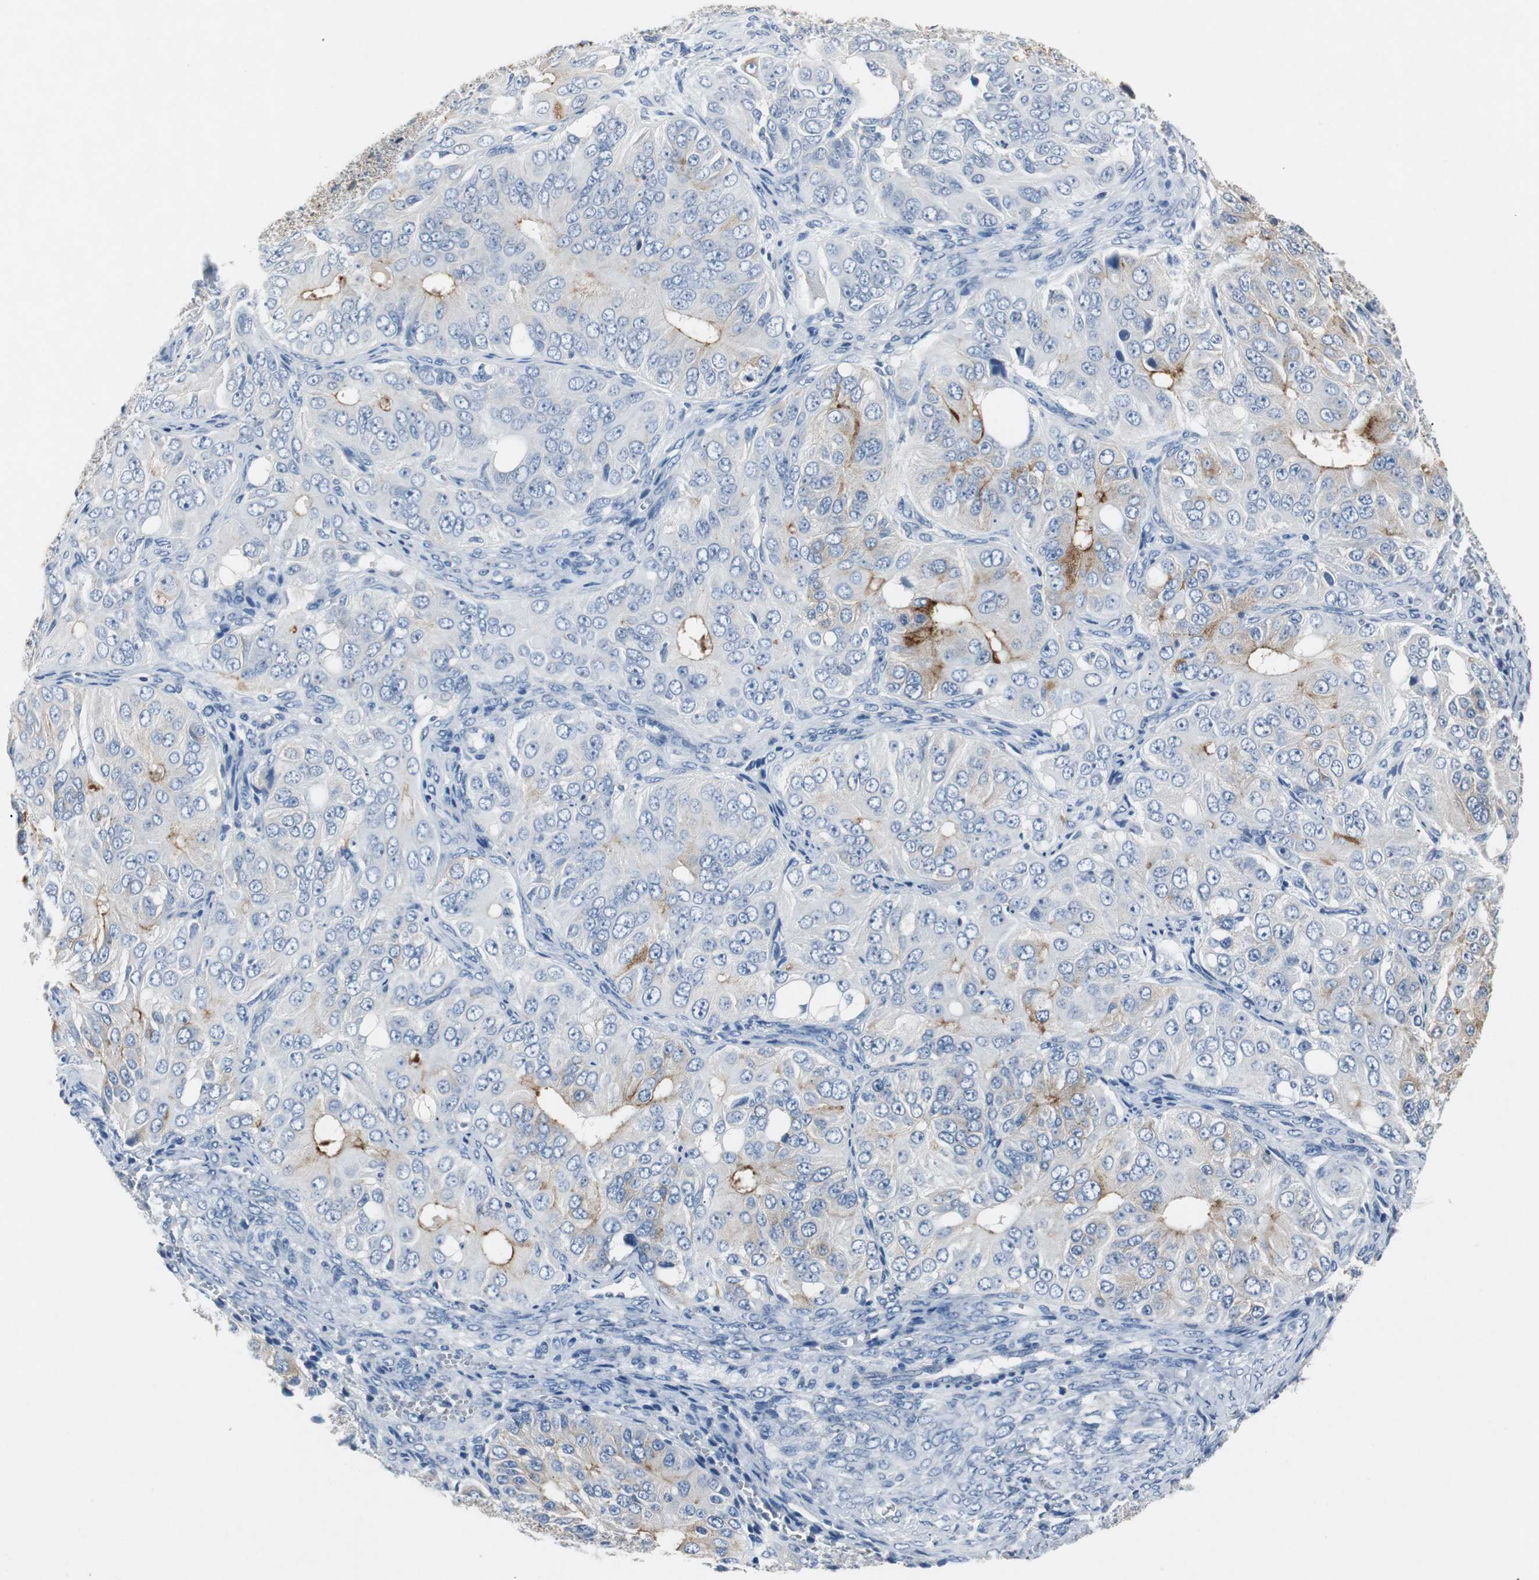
{"staining": {"intensity": "moderate", "quantity": "<25%", "location": "cytoplasmic/membranous"}, "tissue": "ovarian cancer", "cell_type": "Tumor cells", "image_type": "cancer", "snomed": [{"axis": "morphology", "description": "Carcinoma, endometroid"}, {"axis": "topography", "description": "Ovary"}], "caption": "Endometroid carcinoma (ovarian) tissue shows moderate cytoplasmic/membranous staining in approximately <25% of tumor cells, visualized by immunohistochemistry.", "gene": "LRP2", "patient": {"sex": "female", "age": 51}}